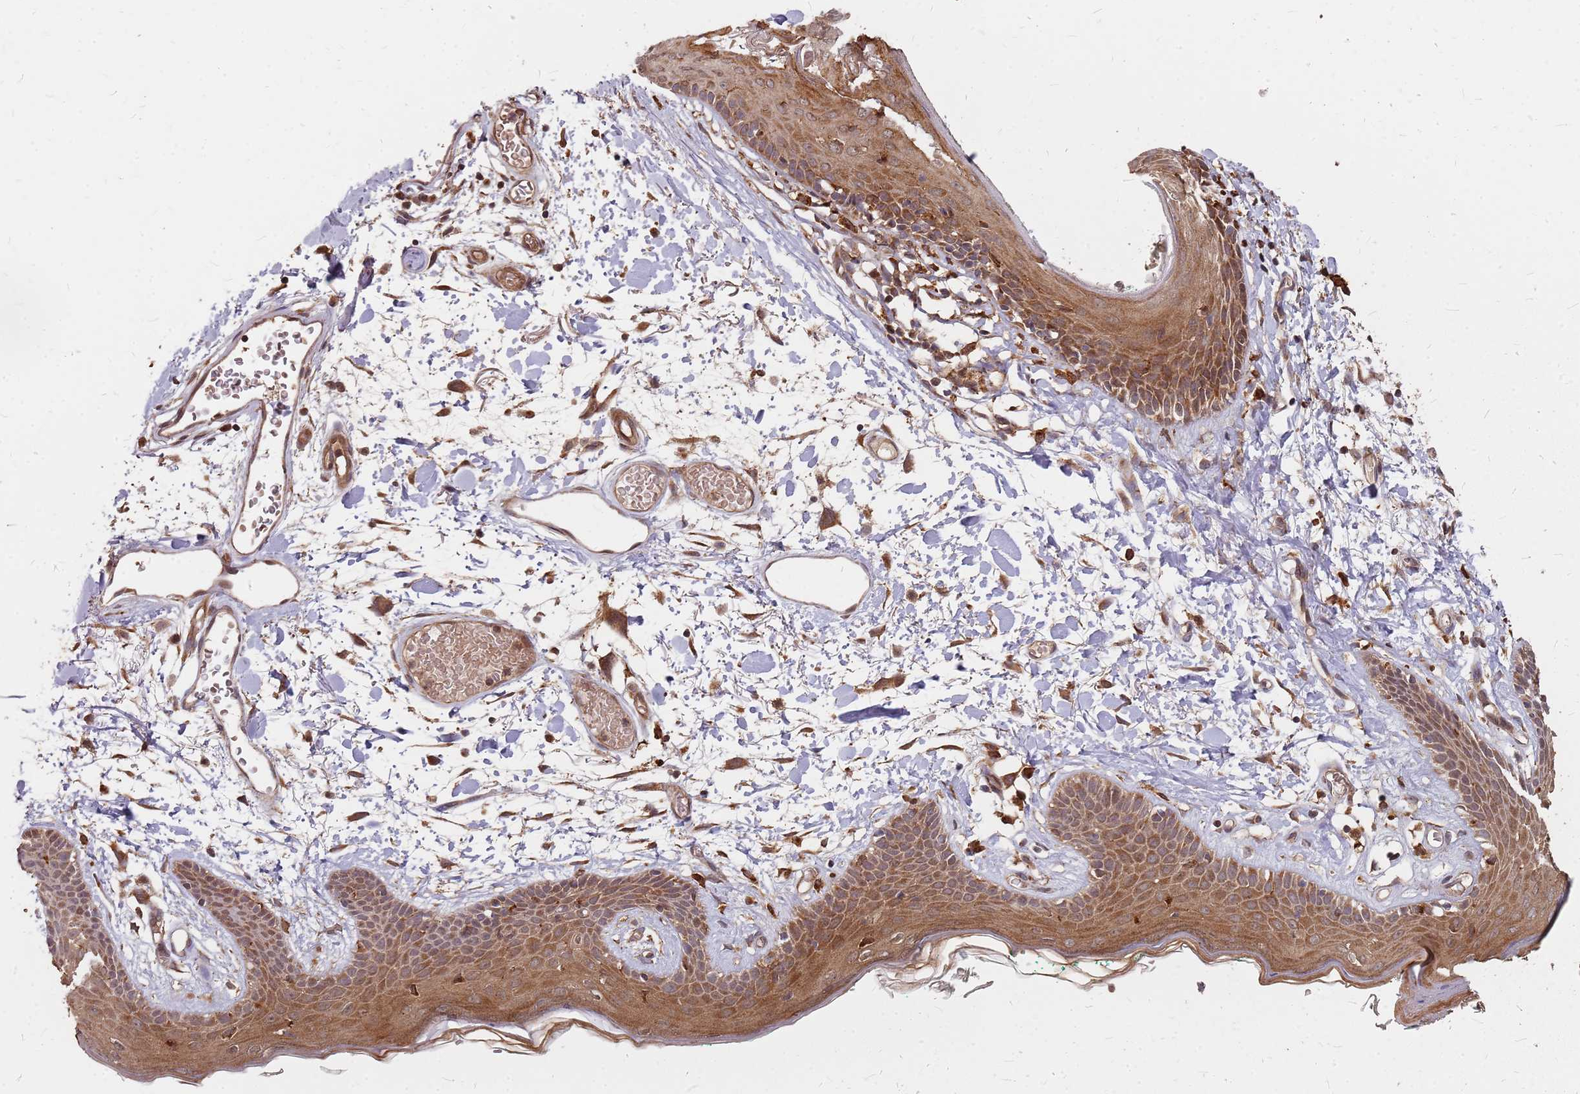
{"staining": {"intensity": "strong", "quantity": ">75%", "location": "cytoplasmic/membranous"}, "tissue": "skin", "cell_type": "Fibroblasts", "image_type": "normal", "snomed": [{"axis": "morphology", "description": "Normal tissue, NOS"}, {"axis": "topography", "description": "Skin"}], "caption": "Protein expression analysis of normal skin shows strong cytoplasmic/membranous expression in approximately >75% of fibroblasts.", "gene": "TRABD", "patient": {"sex": "male", "age": 79}}